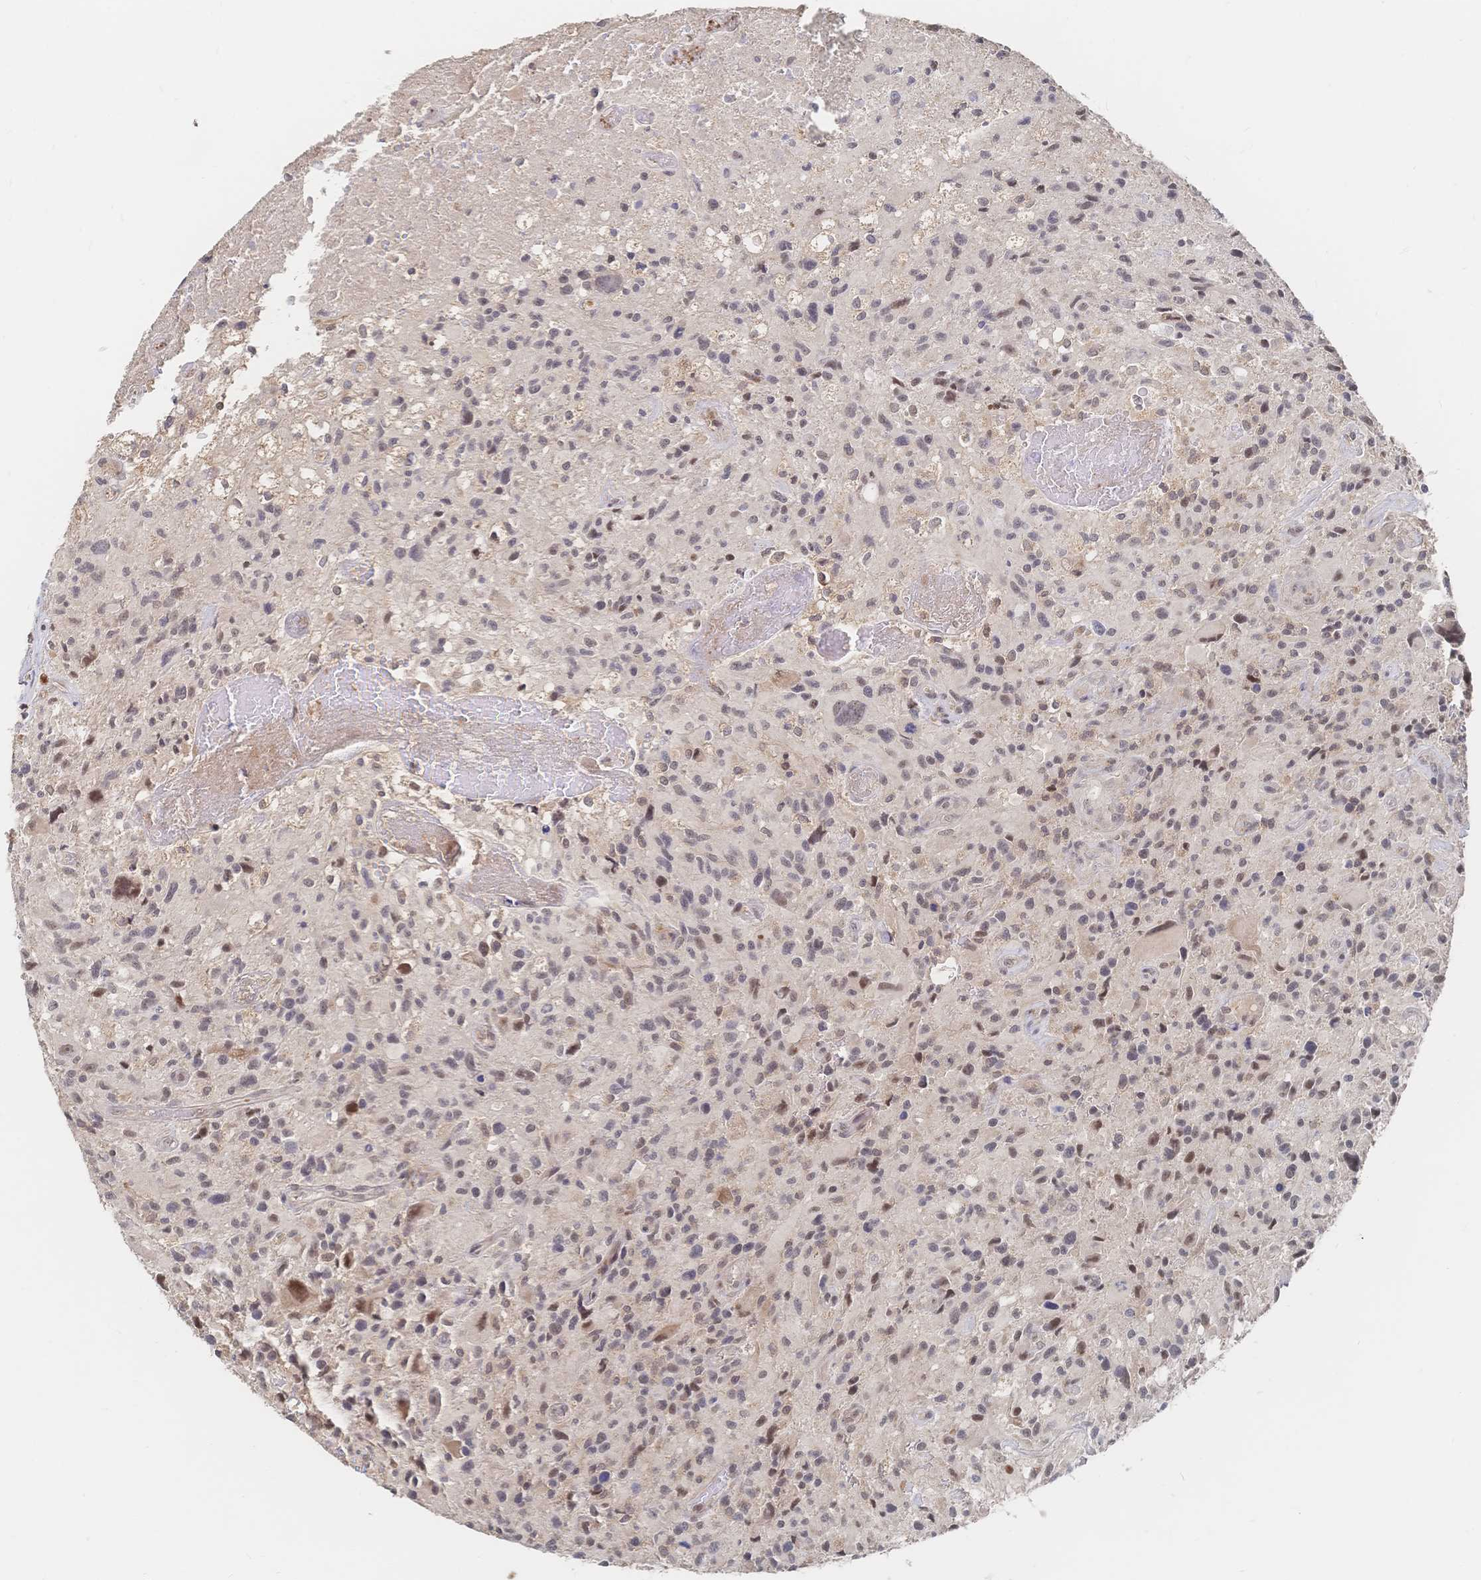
{"staining": {"intensity": "weak", "quantity": "25%-75%", "location": "nuclear"}, "tissue": "glioma", "cell_type": "Tumor cells", "image_type": "cancer", "snomed": [{"axis": "morphology", "description": "Glioma, malignant, High grade"}, {"axis": "topography", "description": "Brain"}], "caption": "Malignant glioma (high-grade) stained with DAB (3,3'-diaminobenzidine) immunohistochemistry (IHC) demonstrates low levels of weak nuclear expression in about 25%-75% of tumor cells.", "gene": "LRP5", "patient": {"sex": "male", "age": 63}}